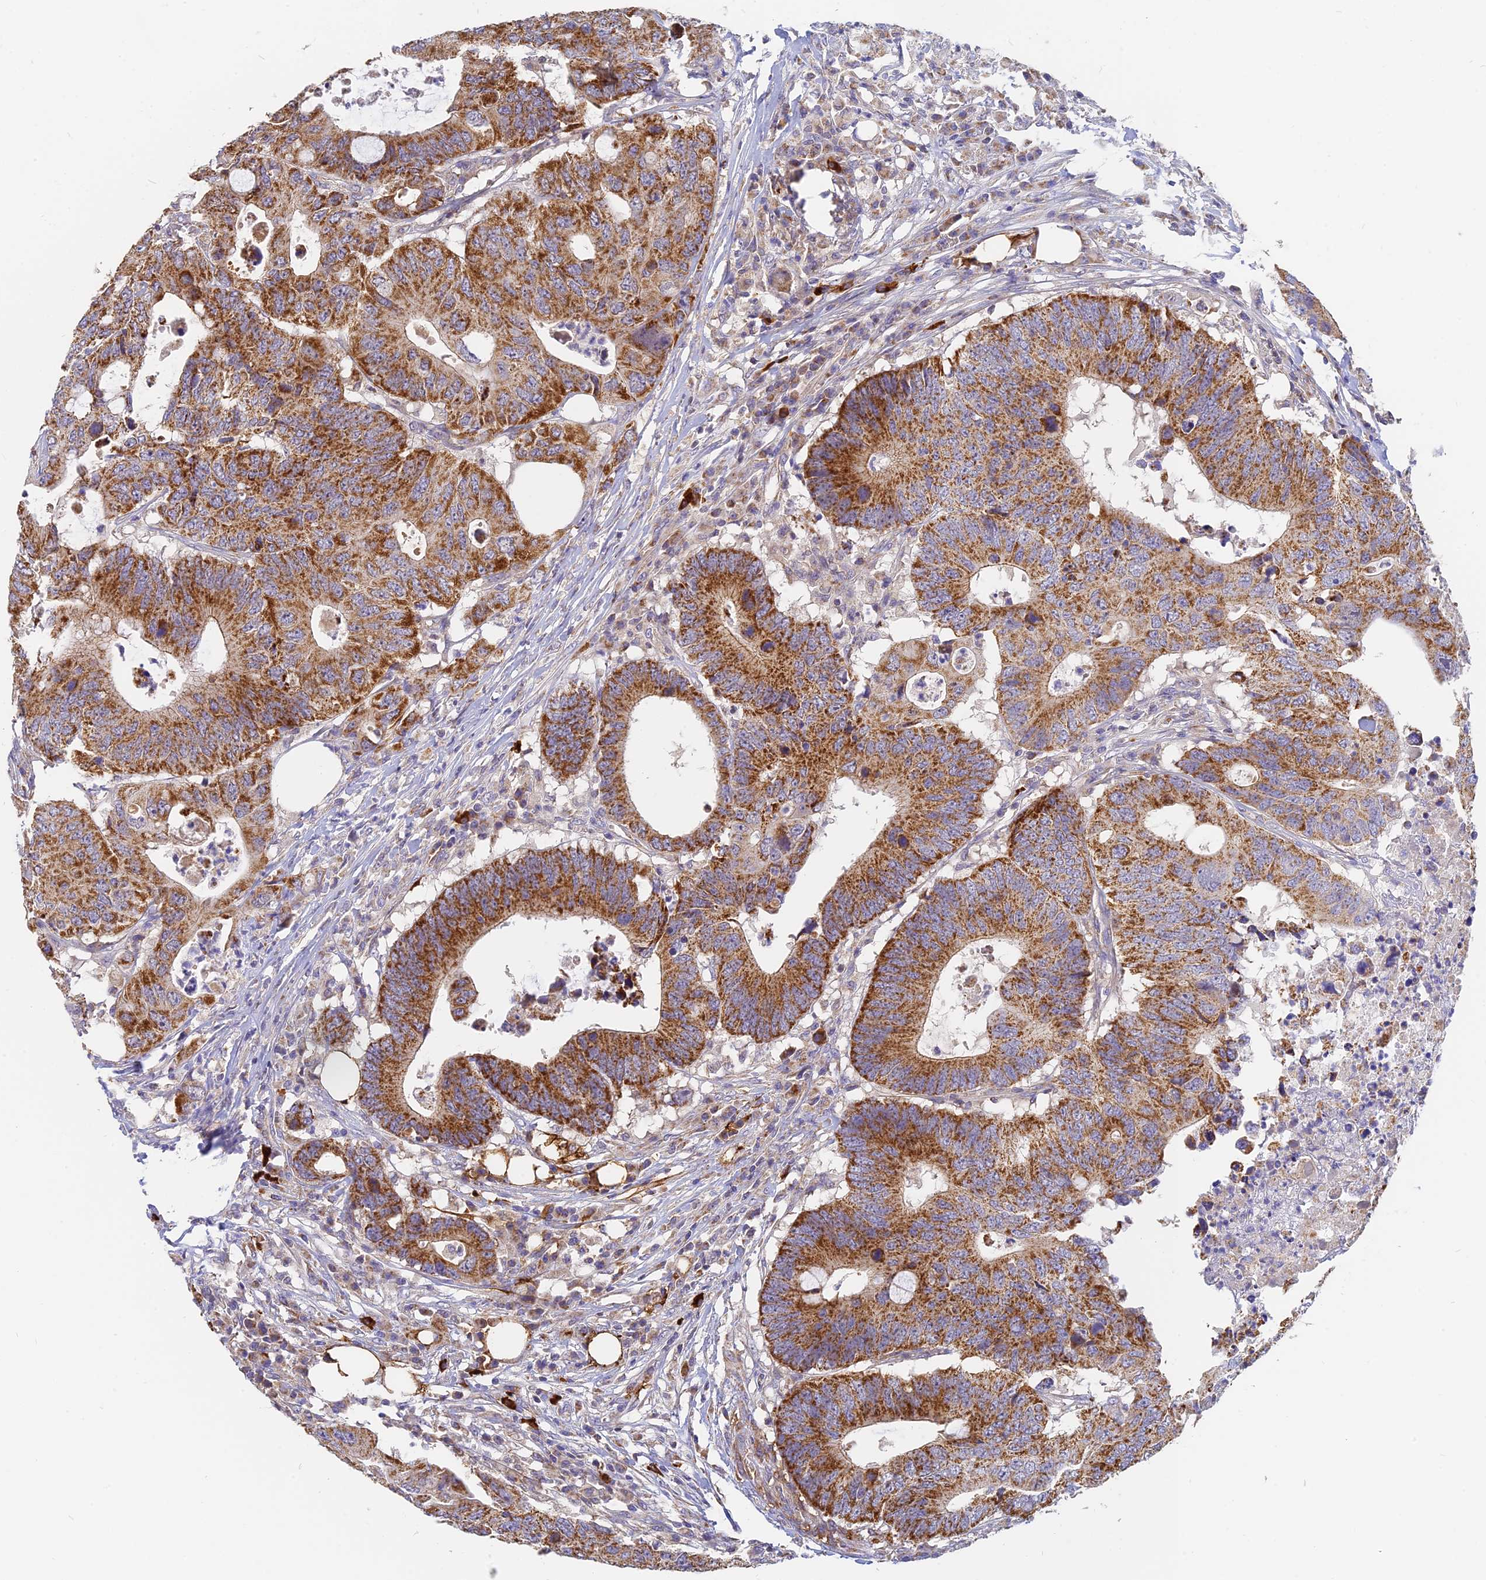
{"staining": {"intensity": "strong", "quantity": ">75%", "location": "cytoplasmic/membranous"}, "tissue": "colorectal cancer", "cell_type": "Tumor cells", "image_type": "cancer", "snomed": [{"axis": "morphology", "description": "Adenocarcinoma, NOS"}, {"axis": "topography", "description": "Colon"}], "caption": "A brown stain labels strong cytoplasmic/membranous staining of a protein in human adenocarcinoma (colorectal) tumor cells.", "gene": "MRPL15", "patient": {"sex": "male", "age": 71}}